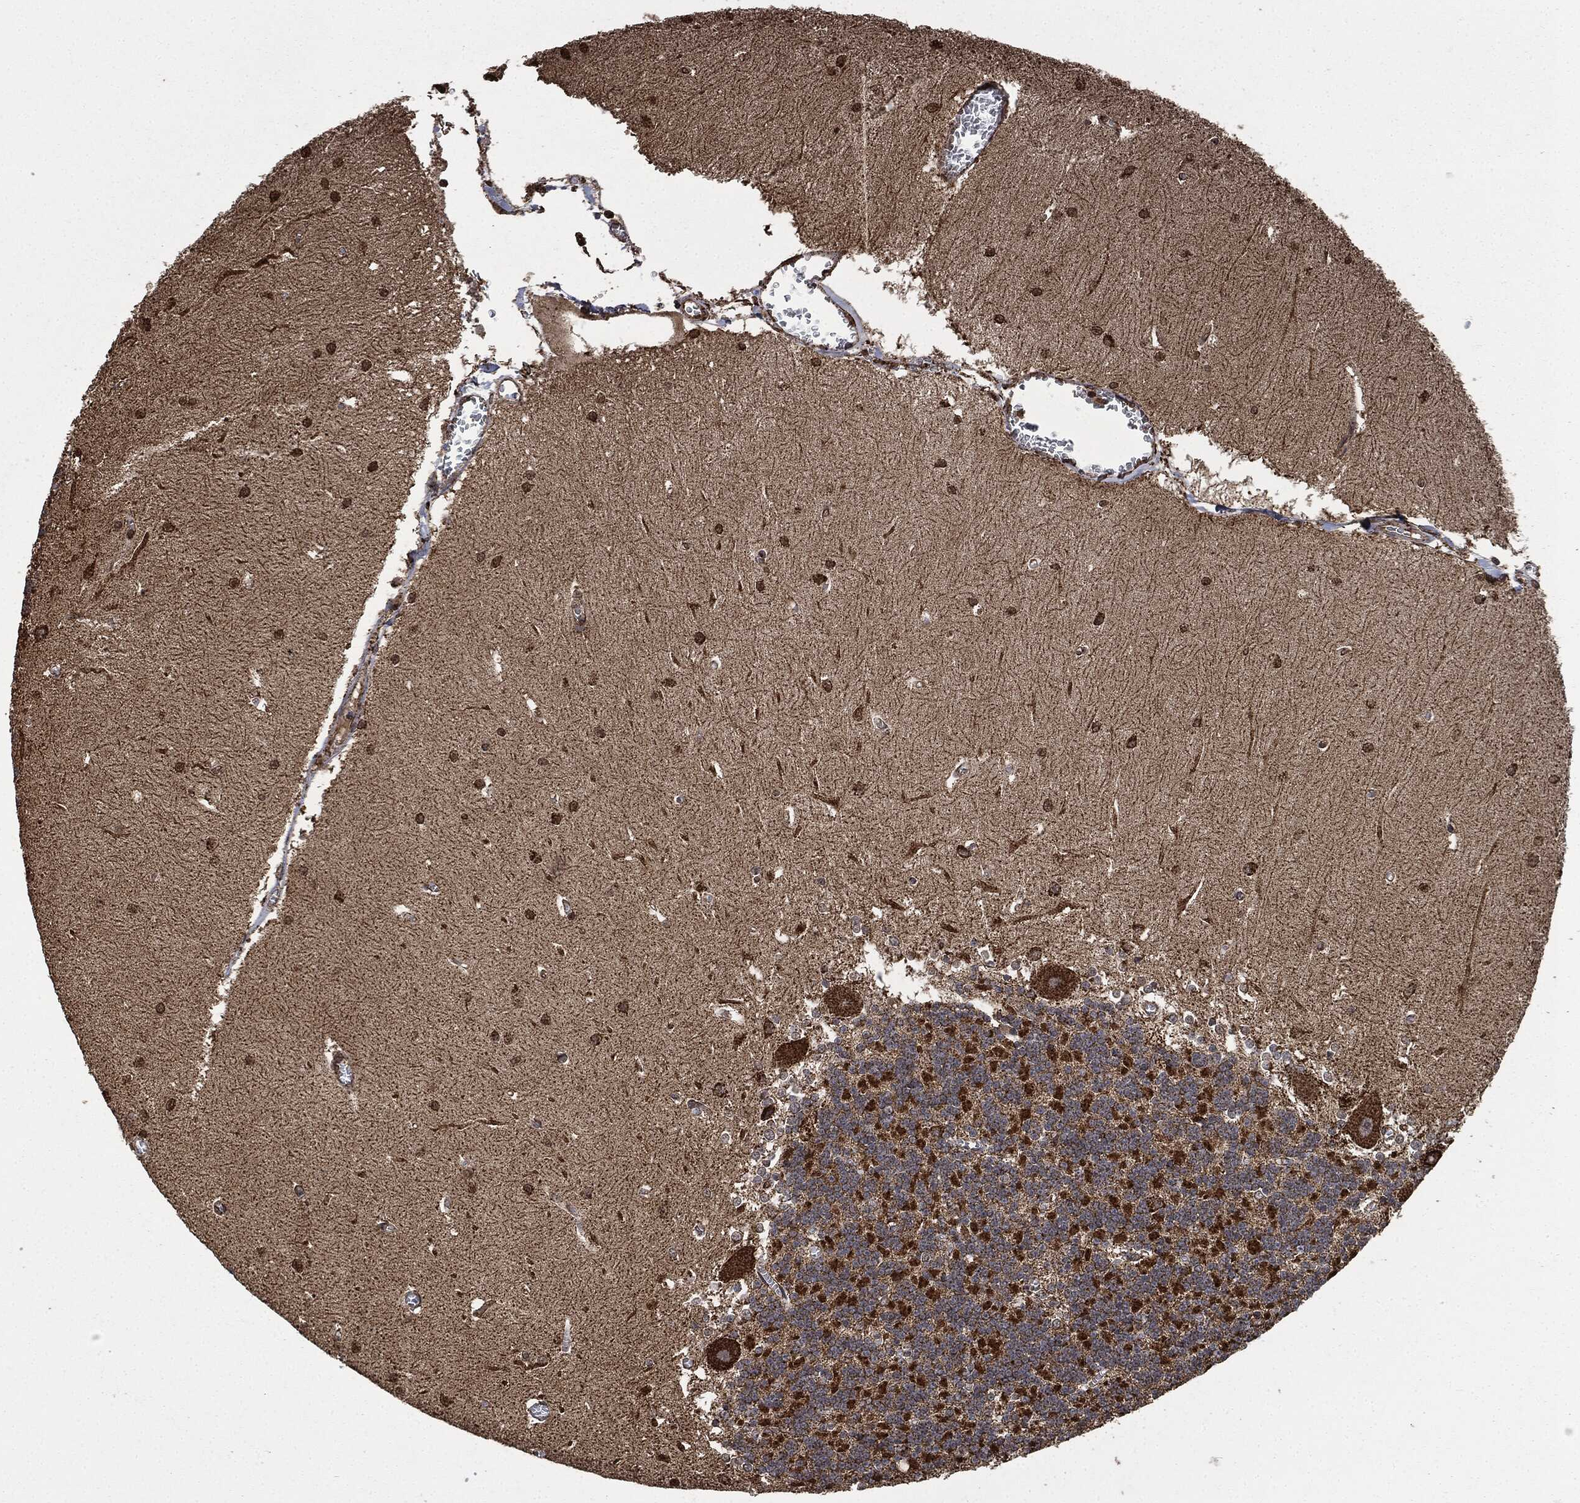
{"staining": {"intensity": "negative", "quantity": "none", "location": "none"}, "tissue": "cerebellum", "cell_type": "Cells in granular layer", "image_type": "normal", "snomed": [{"axis": "morphology", "description": "Normal tissue, NOS"}, {"axis": "topography", "description": "Cerebellum"}], "caption": "A photomicrograph of cerebellum stained for a protein shows no brown staining in cells in granular layer.", "gene": "LIG3", "patient": {"sex": "male", "age": 37}}